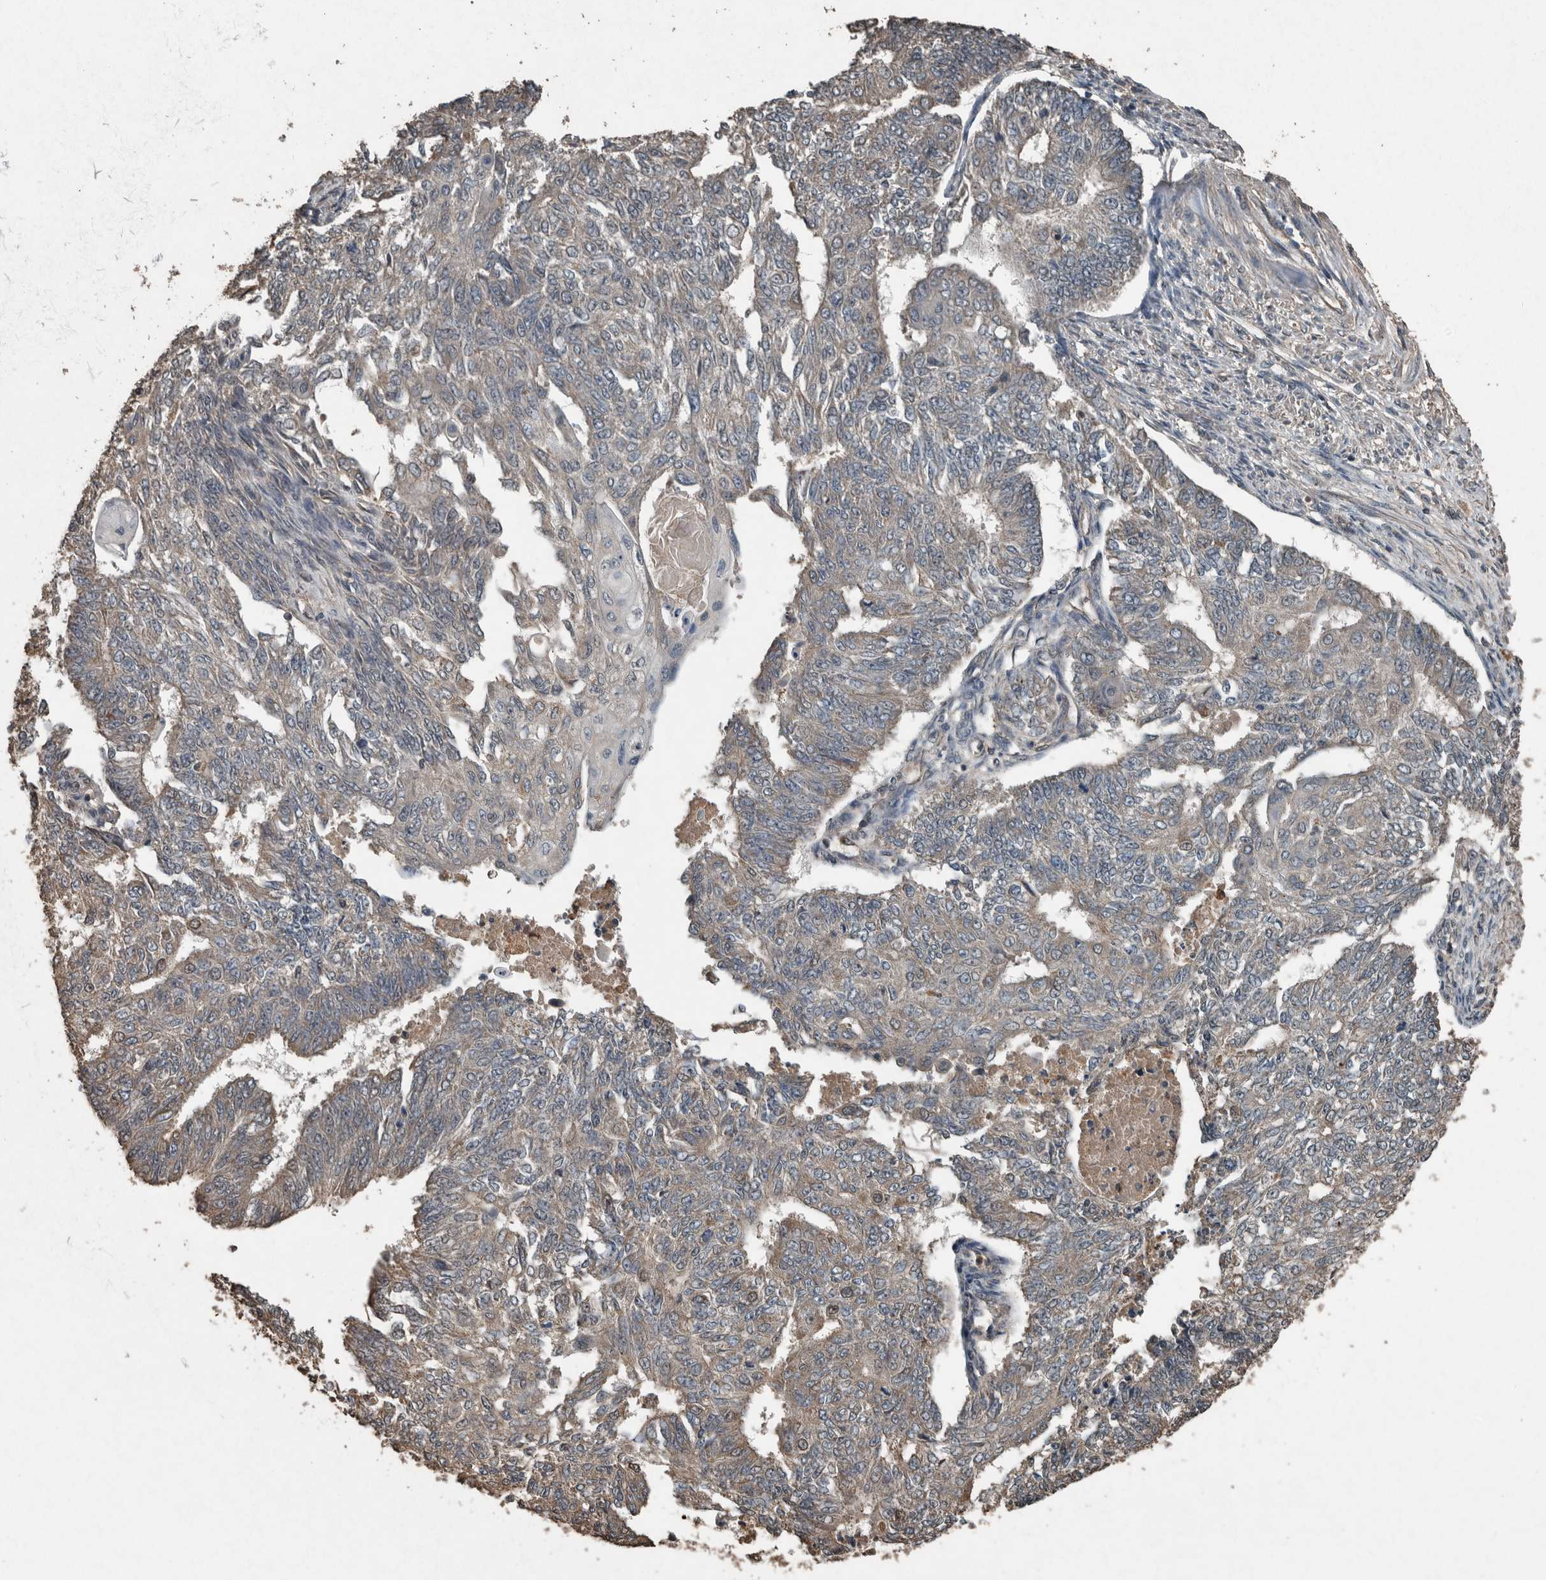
{"staining": {"intensity": "weak", "quantity": "25%-75%", "location": "cytoplasmic/membranous"}, "tissue": "endometrial cancer", "cell_type": "Tumor cells", "image_type": "cancer", "snomed": [{"axis": "morphology", "description": "Adenocarcinoma, NOS"}, {"axis": "topography", "description": "Endometrium"}], "caption": "A low amount of weak cytoplasmic/membranous expression is appreciated in about 25%-75% of tumor cells in endometrial cancer (adenocarcinoma) tissue. (DAB (3,3'-diaminobenzidine) = brown stain, brightfield microscopy at high magnification).", "gene": "FGFRL1", "patient": {"sex": "female", "age": 32}}